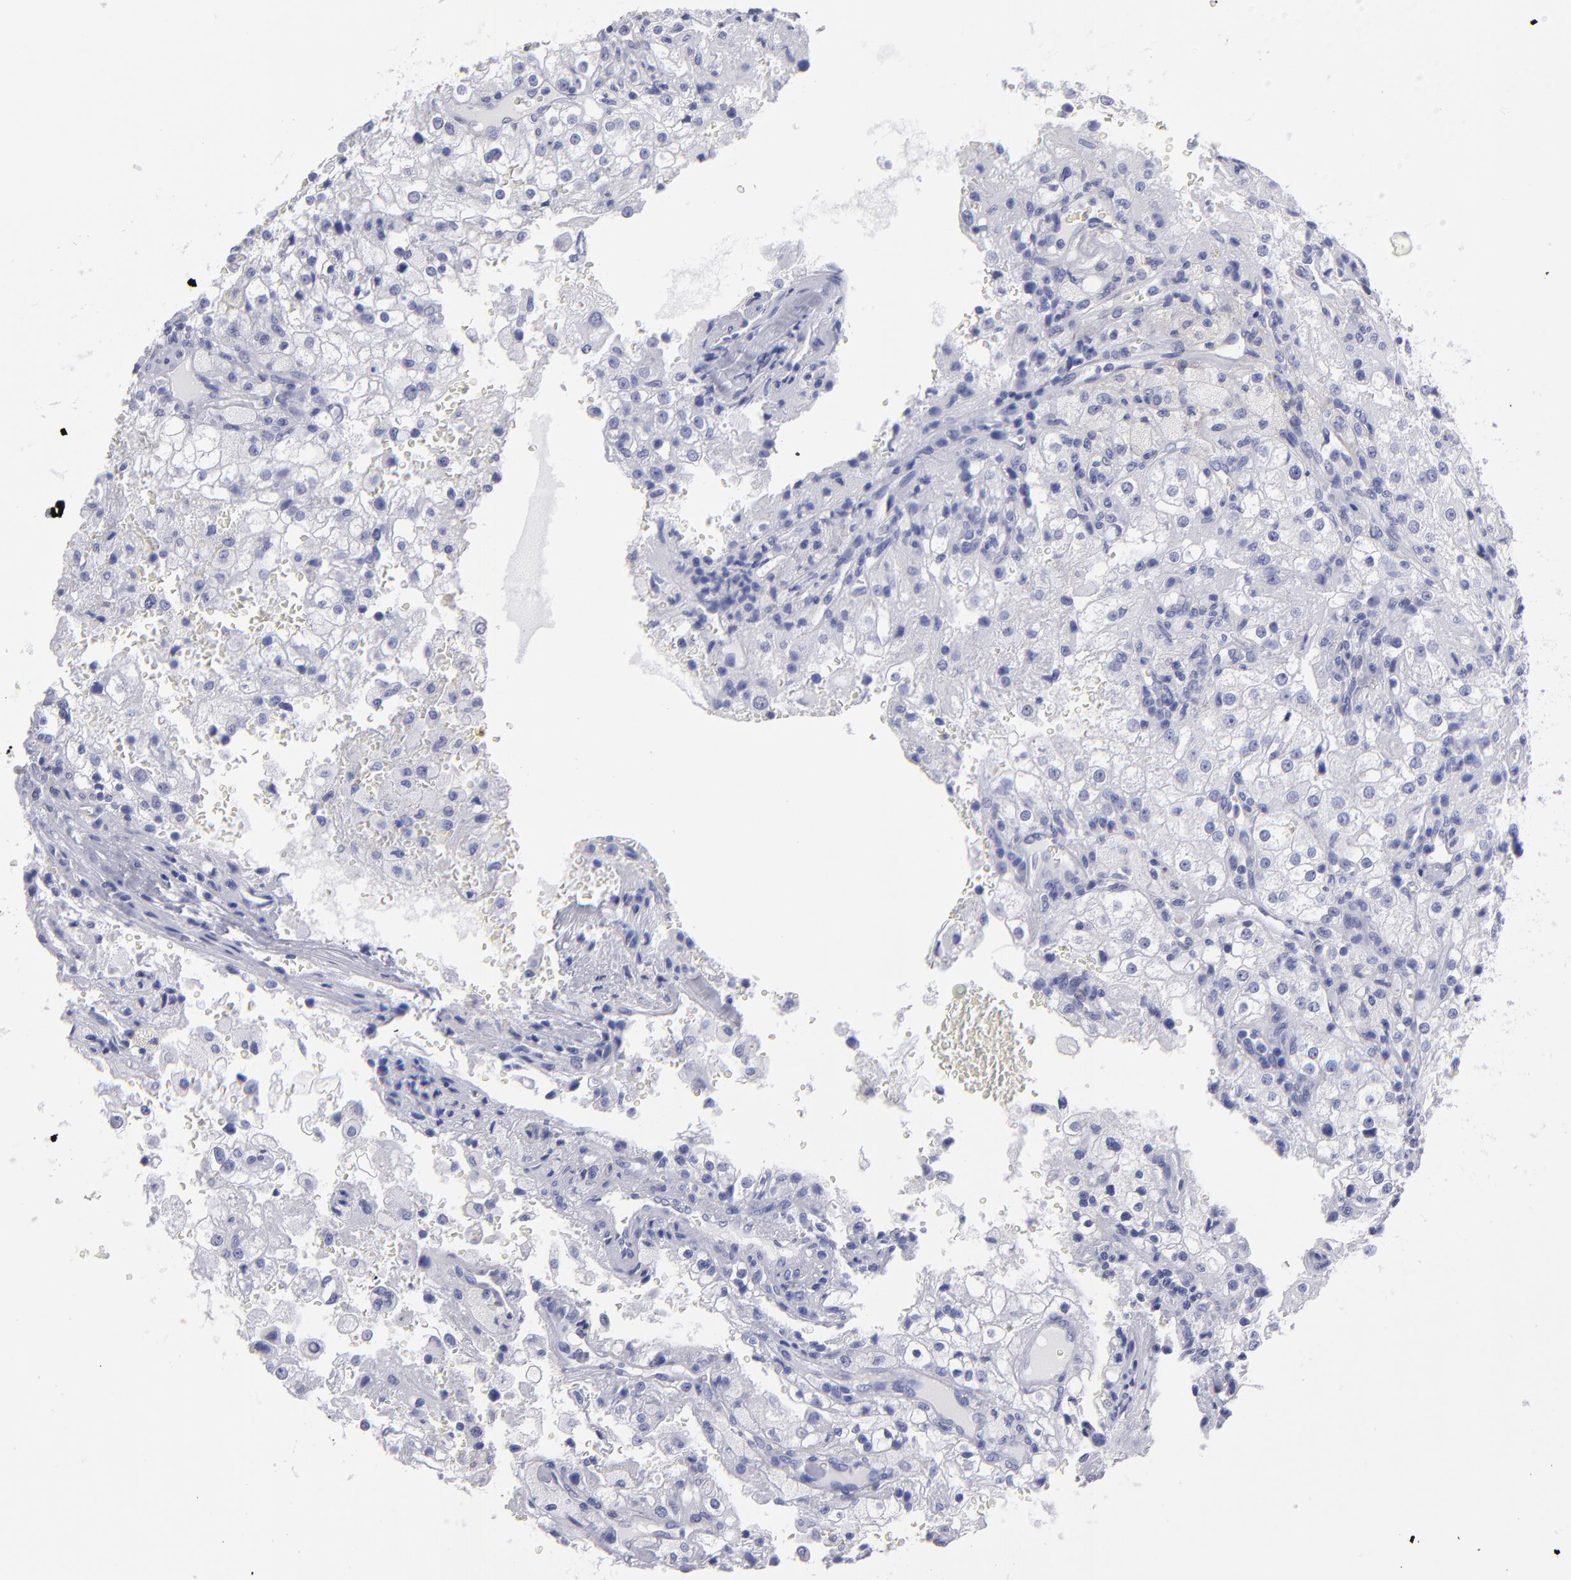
{"staining": {"intensity": "negative", "quantity": "none", "location": "none"}, "tissue": "renal cancer", "cell_type": "Tumor cells", "image_type": "cancer", "snomed": [{"axis": "morphology", "description": "Adenocarcinoma, NOS"}, {"axis": "topography", "description": "Kidney"}], "caption": "The immunohistochemistry (IHC) histopathology image has no significant expression in tumor cells of renal adenocarcinoma tissue. The staining is performed using DAB (3,3'-diaminobenzidine) brown chromogen with nuclei counter-stained in using hematoxylin.", "gene": "MB", "patient": {"sex": "female", "age": 74}}